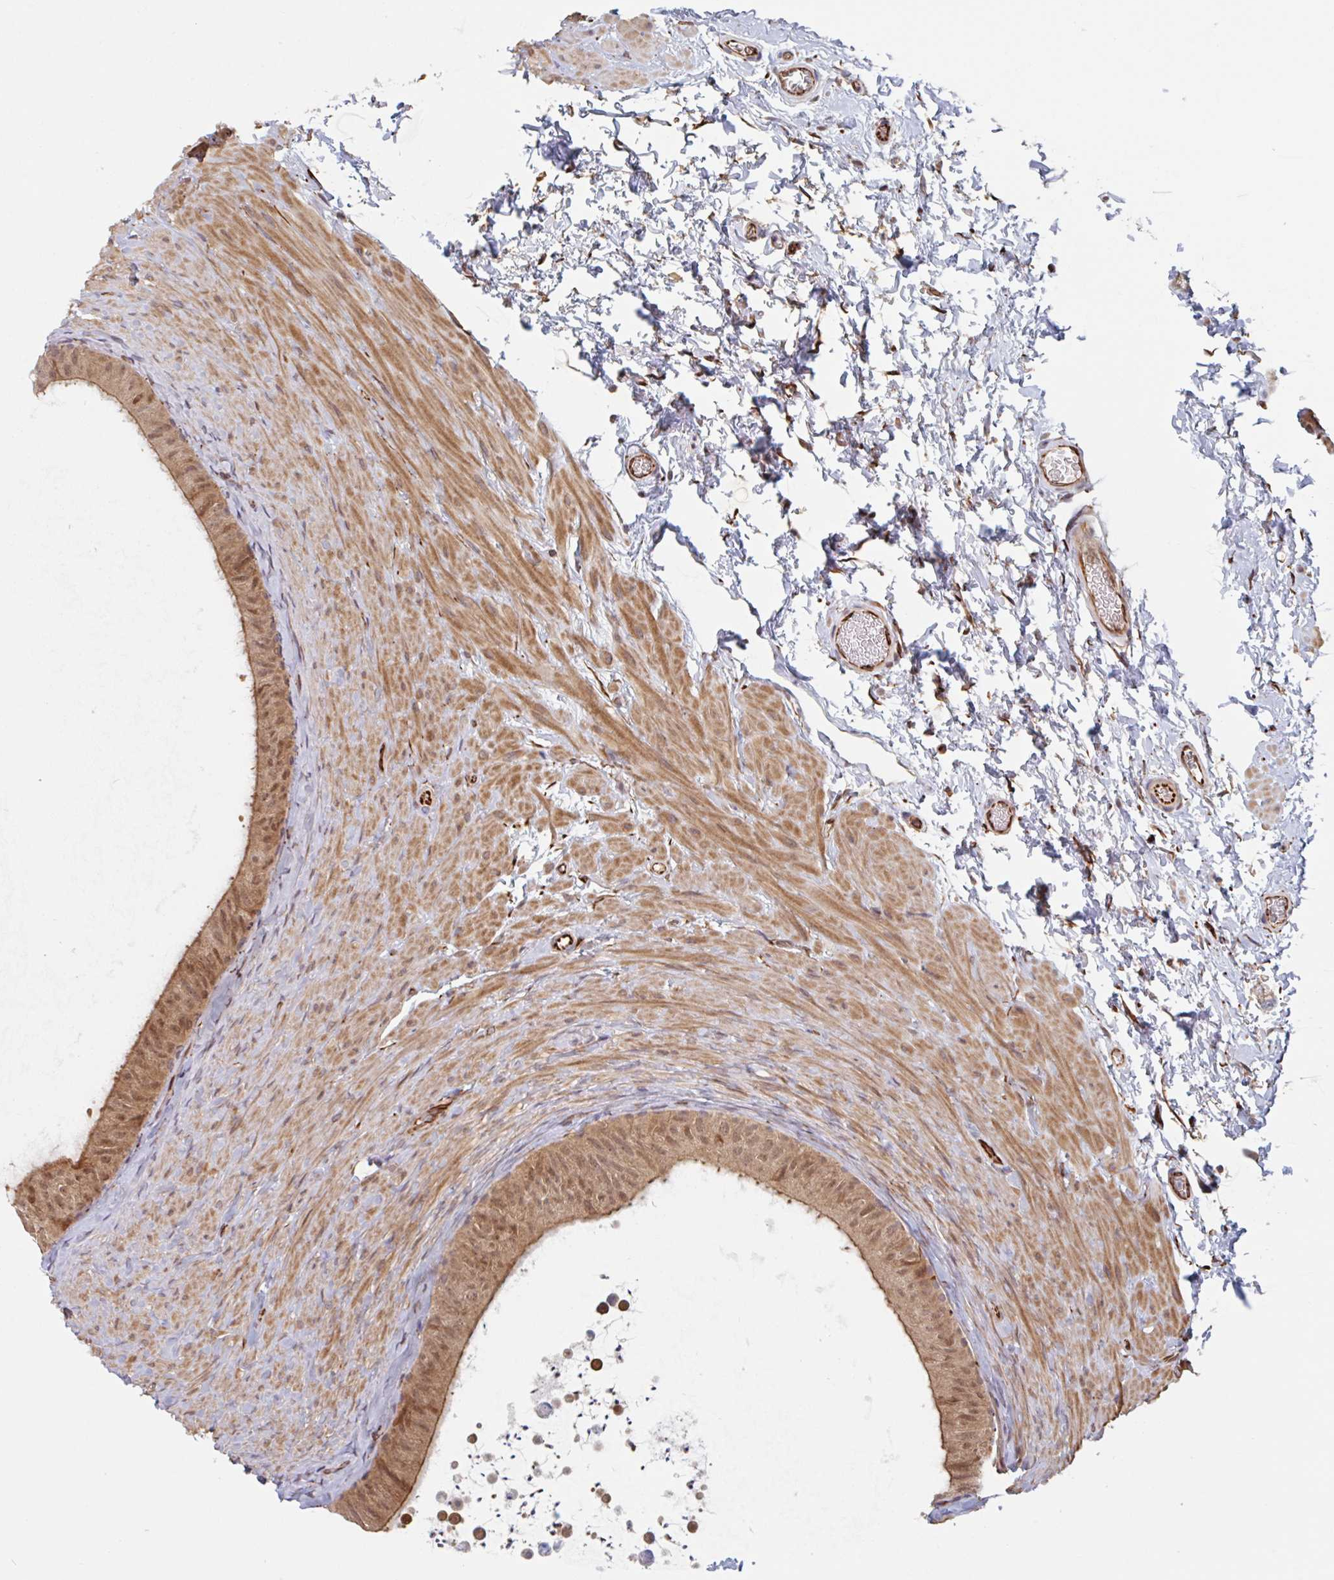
{"staining": {"intensity": "moderate", "quantity": ">75%", "location": "cytoplasmic/membranous,nuclear"}, "tissue": "epididymis", "cell_type": "Glandular cells", "image_type": "normal", "snomed": [{"axis": "morphology", "description": "Normal tissue, NOS"}, {"axis": "topography", "description": "Epididymis, spermatic cord, NOS"}, {"axis": "topography", "description": "Epididymis"}], "caption": "Unremarkable epididymis exhibits moderate cytoplasmic/membranous,nuclear expression in about >75% of glandular cells.", "gene": "NUB1", "patient": {"sex": "male", "age": 31}}